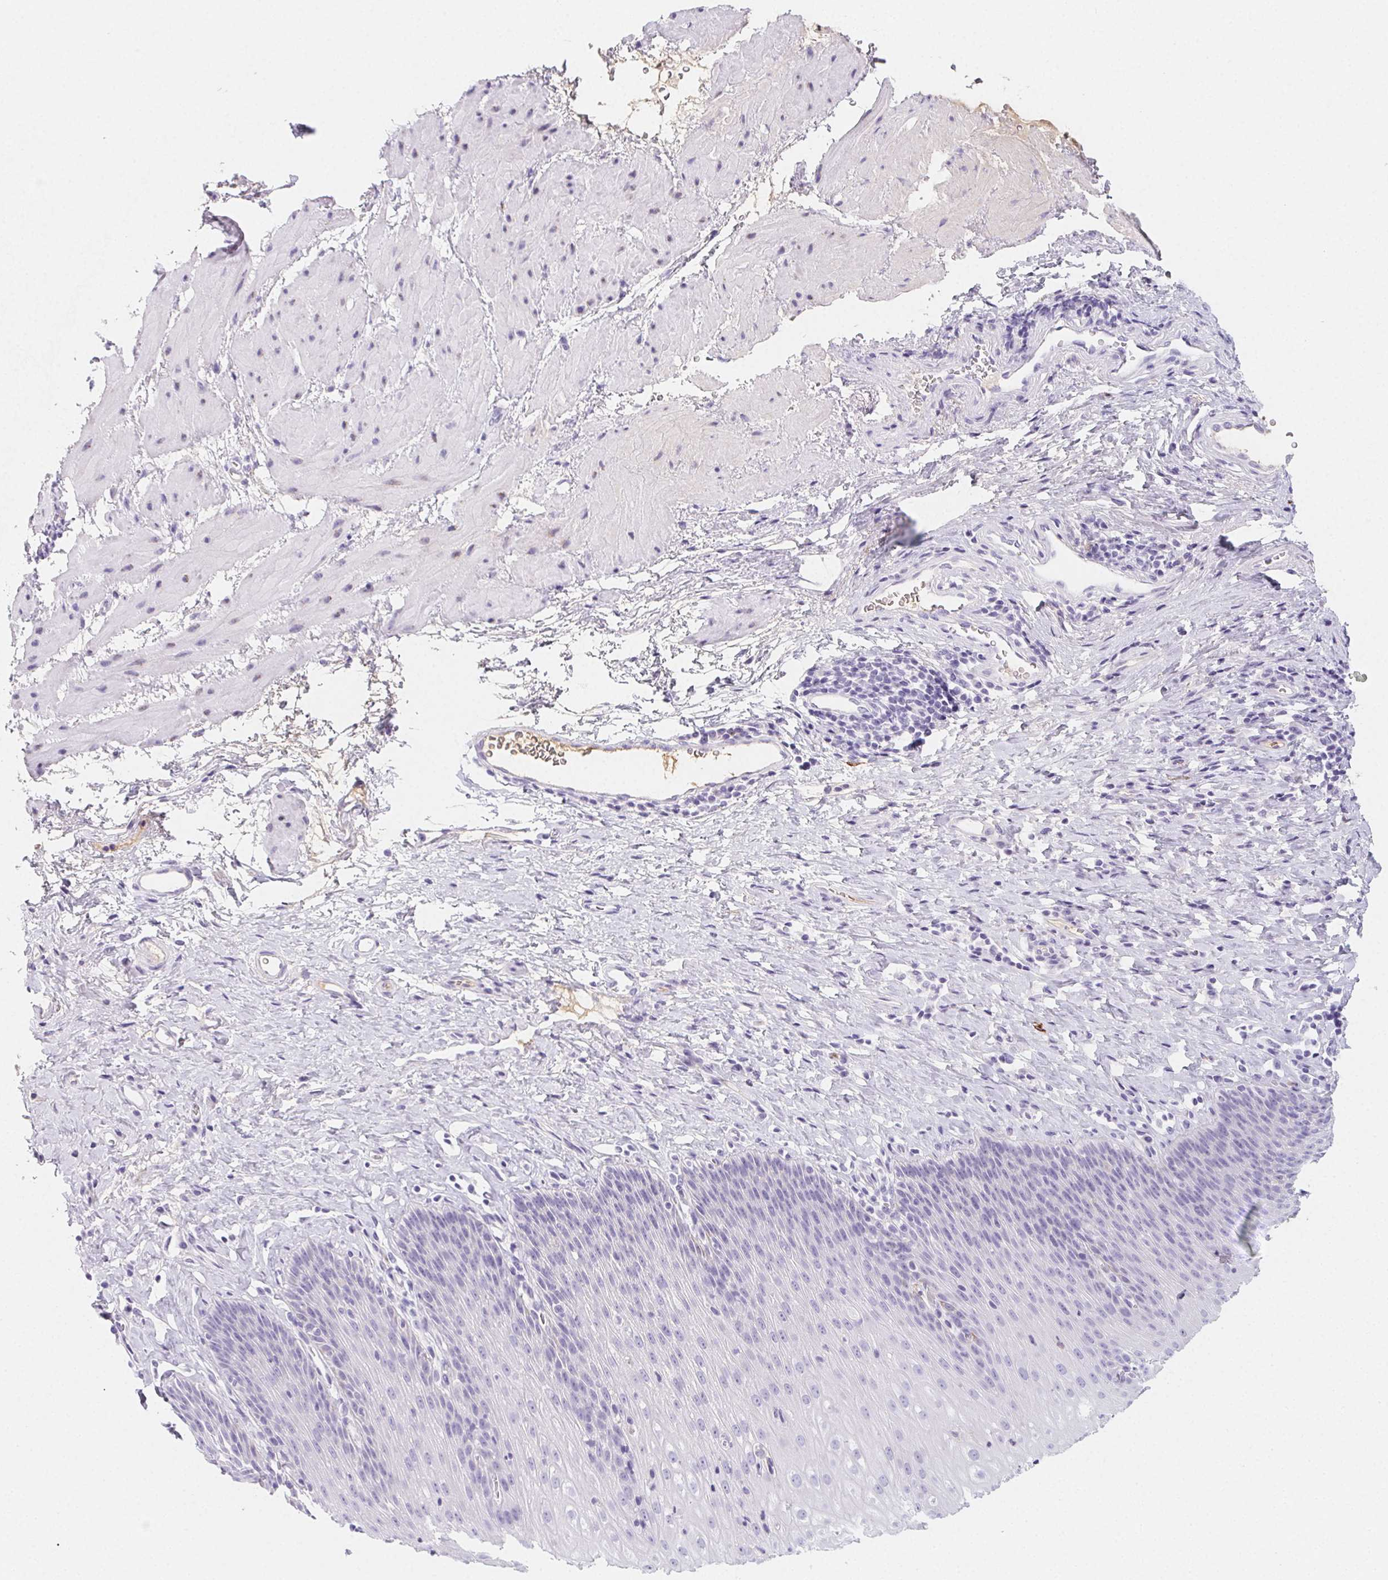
{"staining": {"intensity": "negative", "quantity": "none", "location": "none"}, "tissue": "esophagus", "cell_type": "Squamous epithelial cells", "image_type": "normal", "snomed": [{"axis": "morphology", "description": "Normal tissue, NOS"}, {"axis": "topography", "description": "Esophagus"}], "caption": "The immunohistochemistry (IHC) histopathology image has no significant staining in squamous epithelial cells of esophagus.", "gene": "ITIH2", "patient": {"sex": "female", "age": 61}}